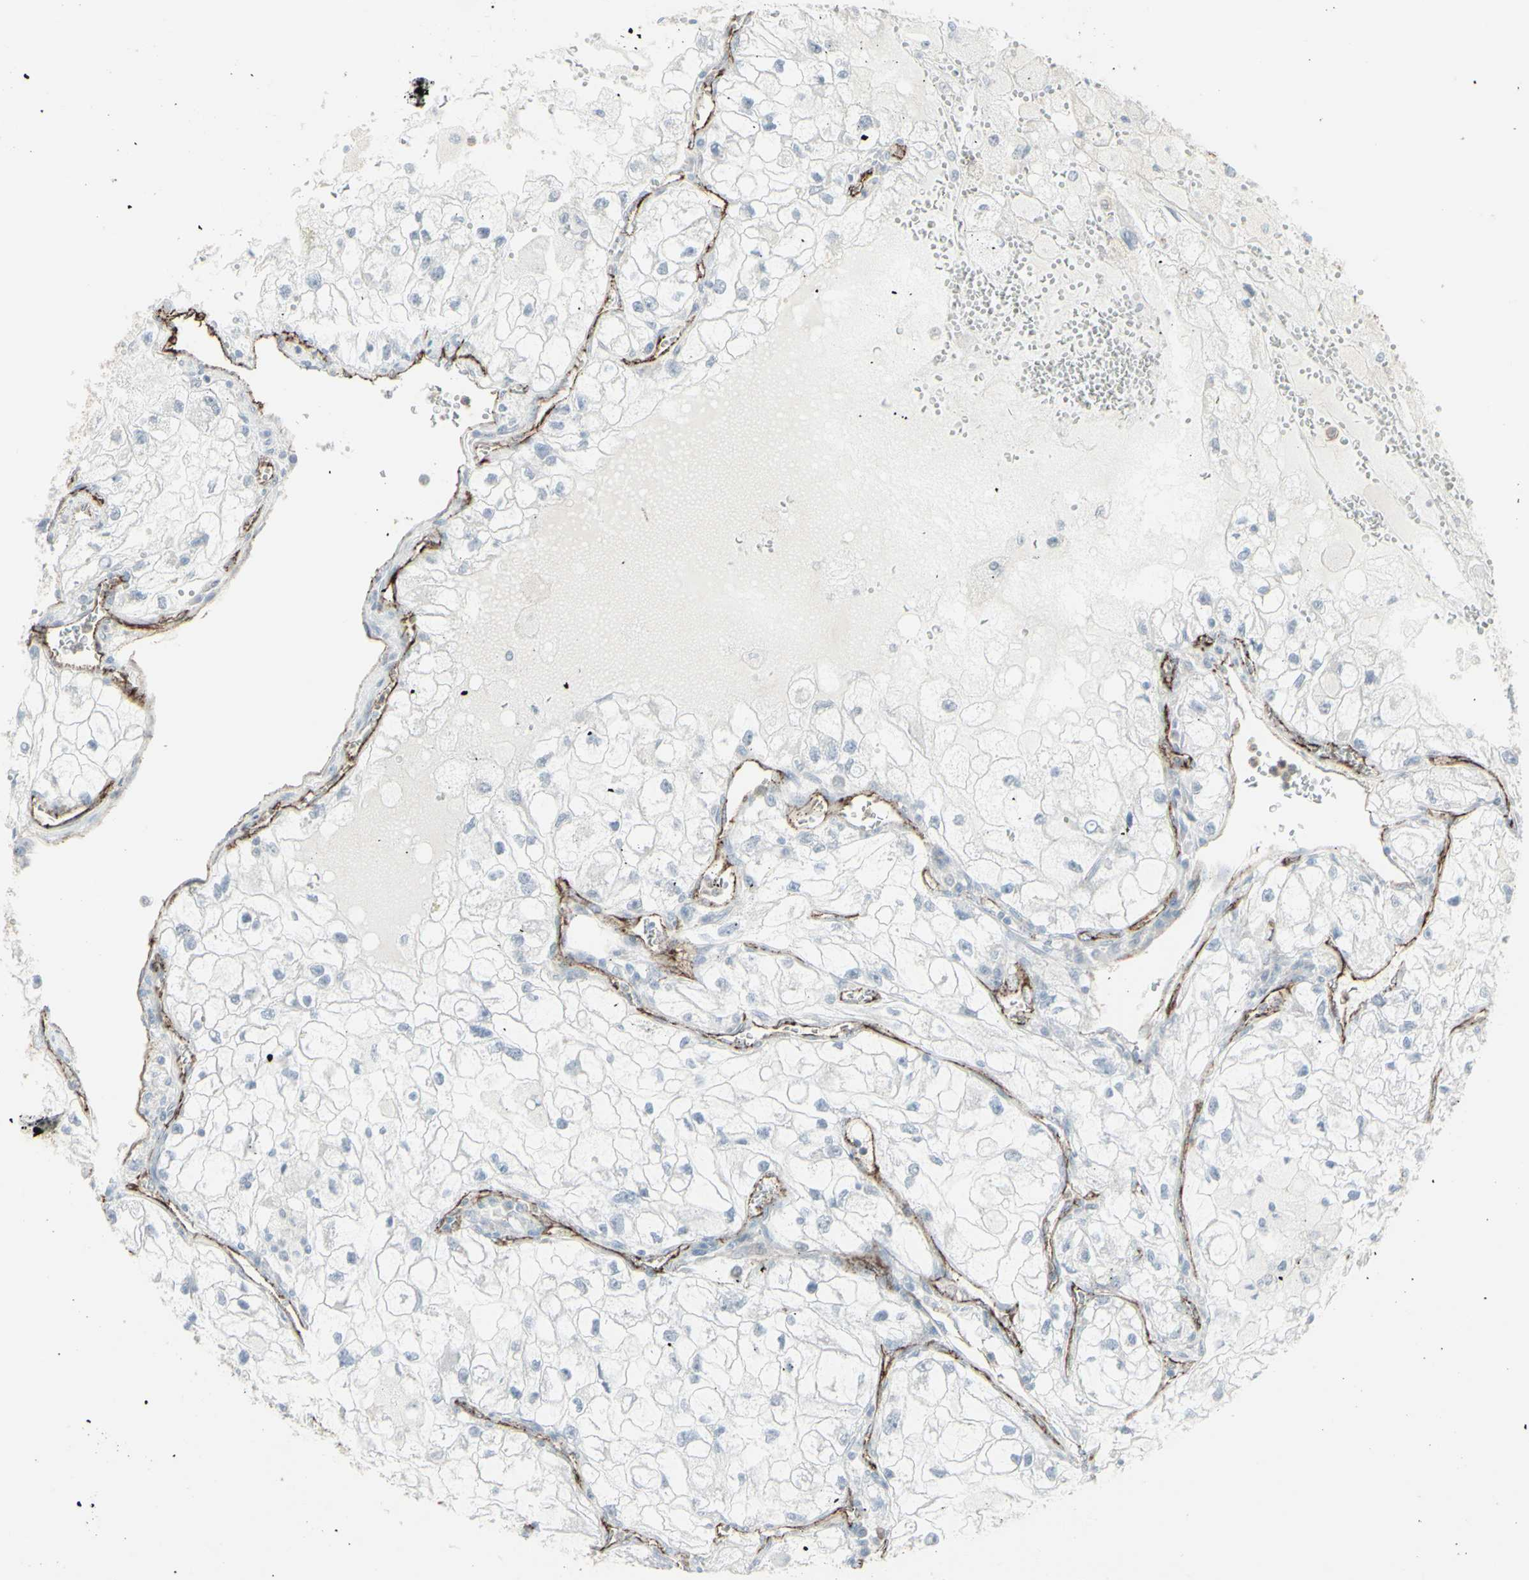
{"staining": {"intensity": "negative", "quantity": "none", "location": "none"}, "tissue": "renal cancer", "cell_type": "Tumor cells", "image_type": "cancer", "snomed": [{"axis": "morphology", "description": "Adenocarcinoma, NOS"}, {"axis": "topography", "description": "Kidney"}], "caption": "This is an IHC image of adenocarcinoma (renal). There is no positivity in tumor cells.", "gene": "GJA1", "patient": {"sex": "female", "age": 70}}